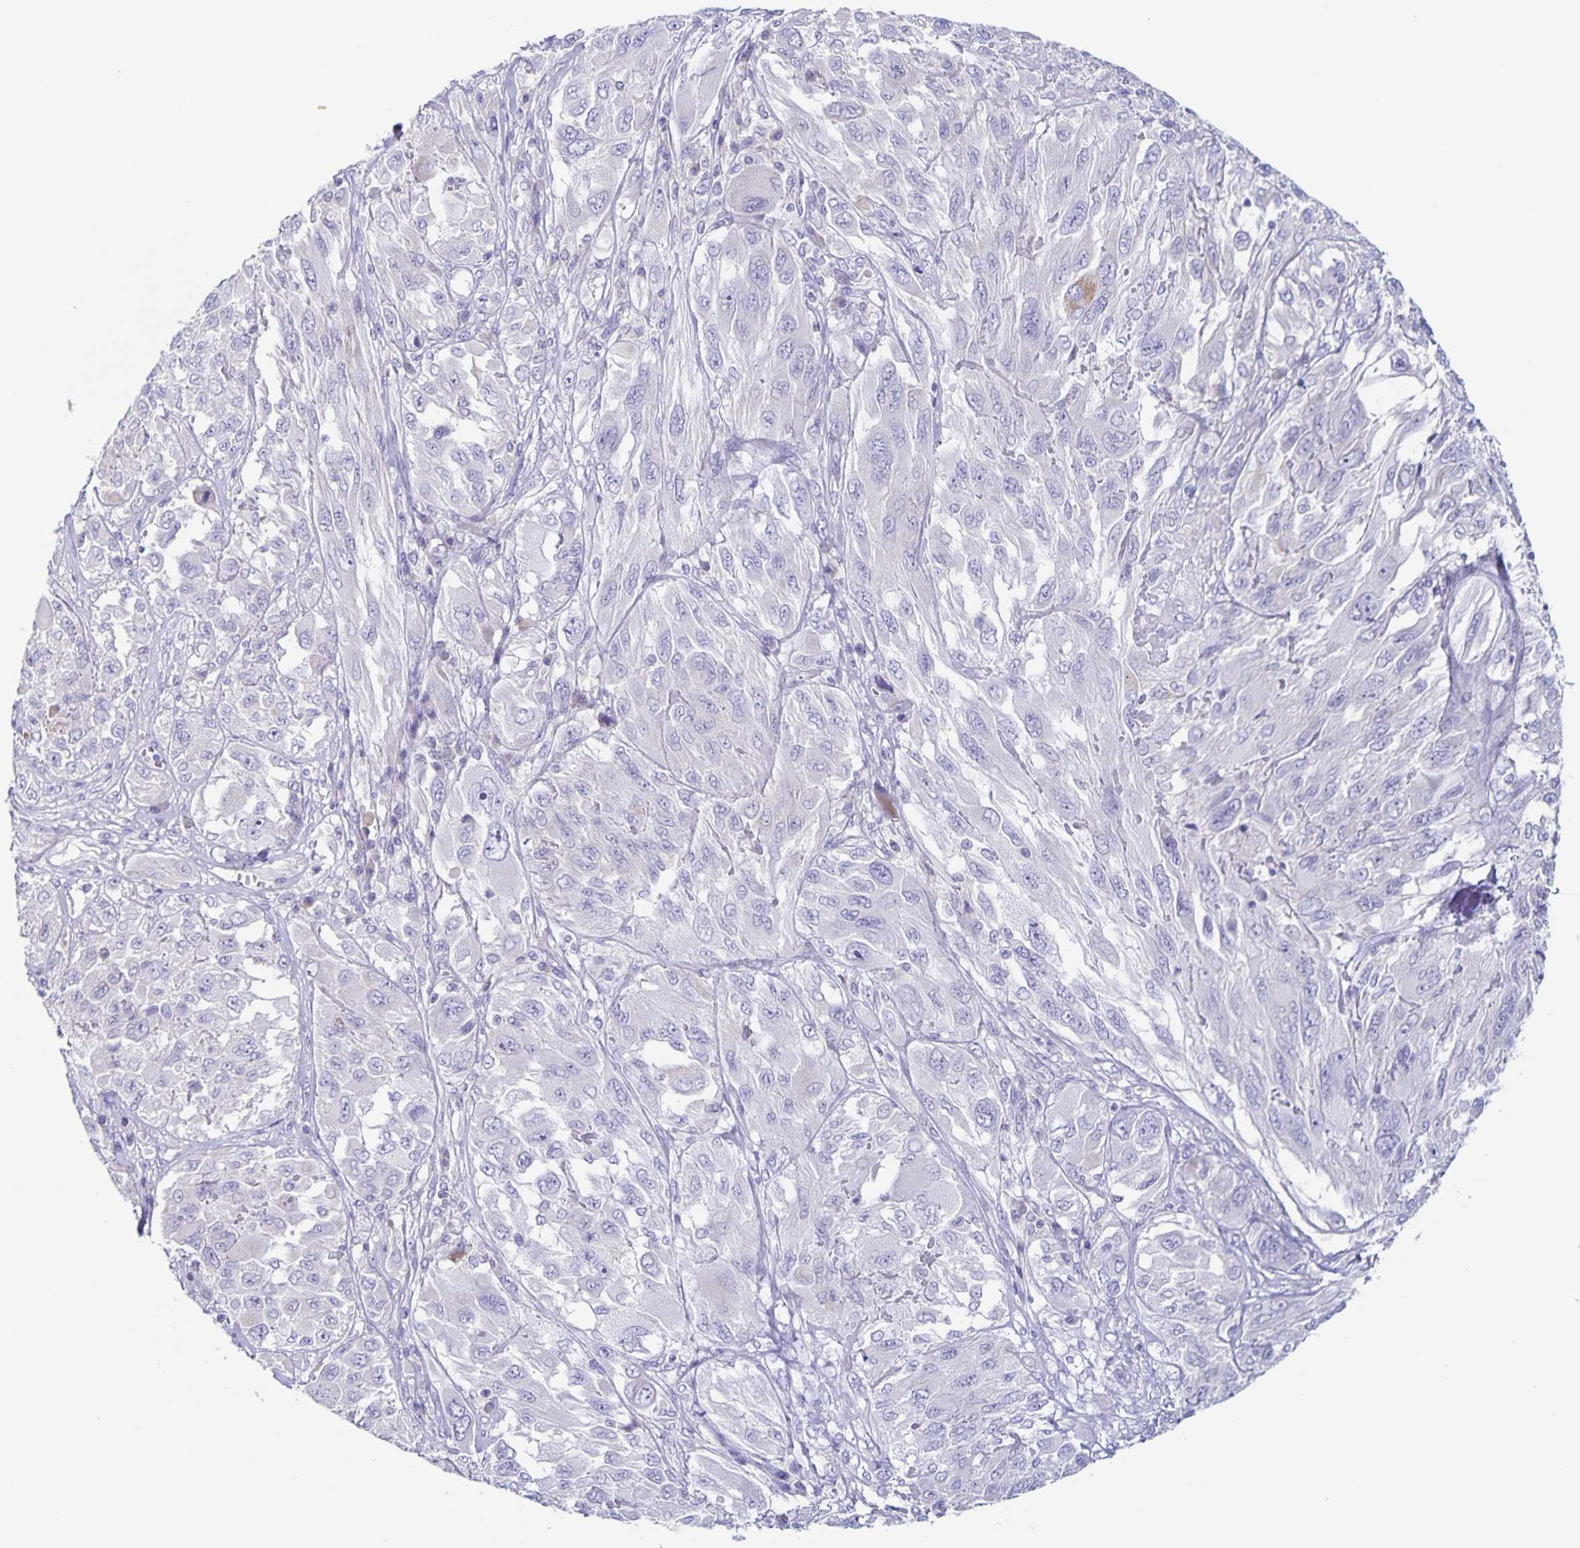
{"staining": {"intensity": "negative", "quantity": "none", "location": "none"}, "tissue": "melanoma", "cell_type": "Tumor cells", "image_type": "cancer", "snomed": [{"axis": "morphology", "description": "Malignant melanoma, NOS"}, {"axis": "topography", "description": "Skin"}], "caption": "Tumor cells show no significant protein staining in melanoma.", "gene": "RPL36A", "patient": {"sex": "female", "age": 91}}